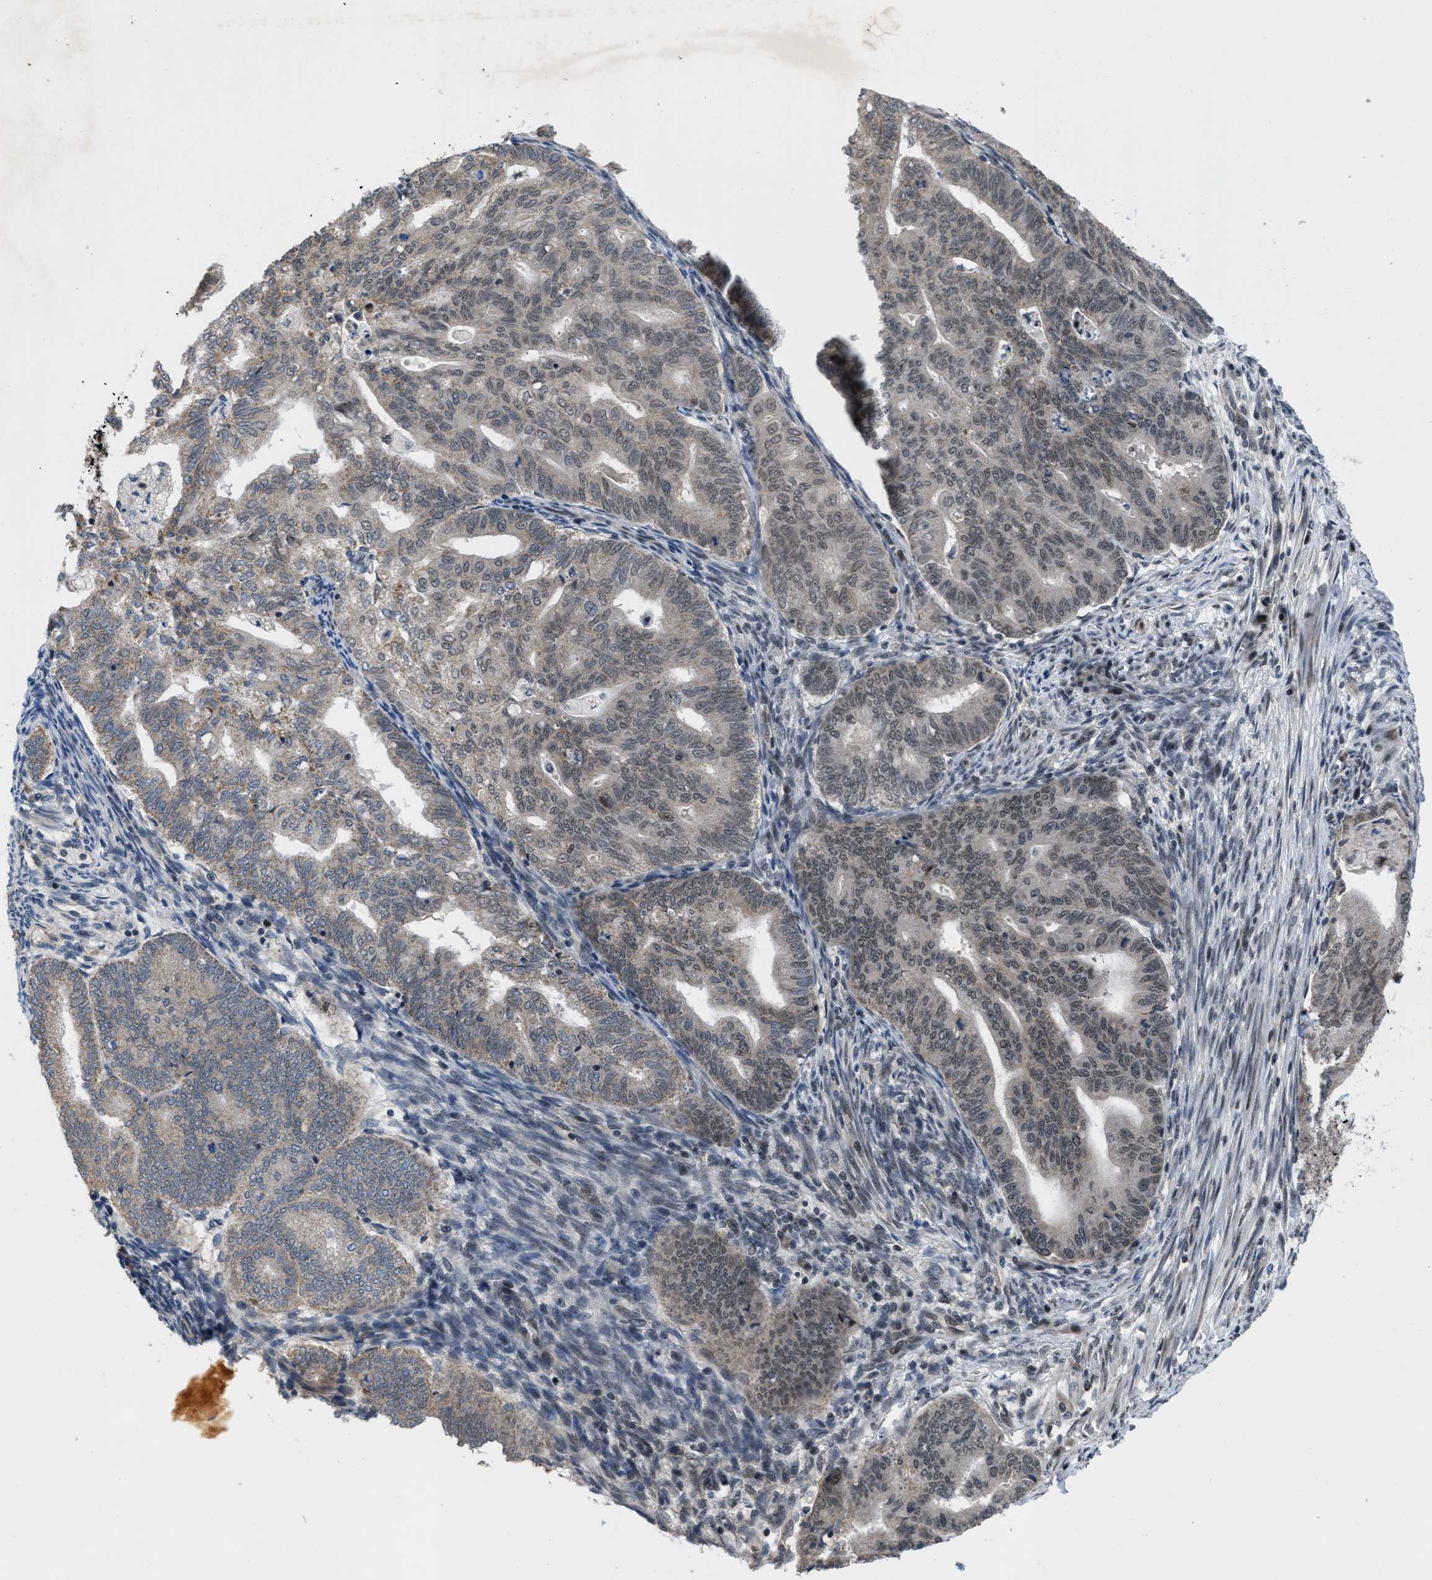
{"staining": {"intensity": "negative", "quantity": "none", "location": "none"}, "tissue": "endometrial cancer", "cell_type": "Tumor cells", "image_type": "cancer", "snomed": [{"axis": "morphology", "description": "Polyp, NOS"}, {"axis": "morphology", "description": "Adenocarcinoma, NOS"}, {"axis": "morphology", "description": "Adenoma, NOS"}, {"axis": "topography", "description": "Endometrium"}], "caption": "Immunohistochemistry (IHC) of endometrial adenocarcinoma reveals no positivity in tumor cells.", "gene": "ZNHIT1", "patient": {"sex": "female", "age": 79}}